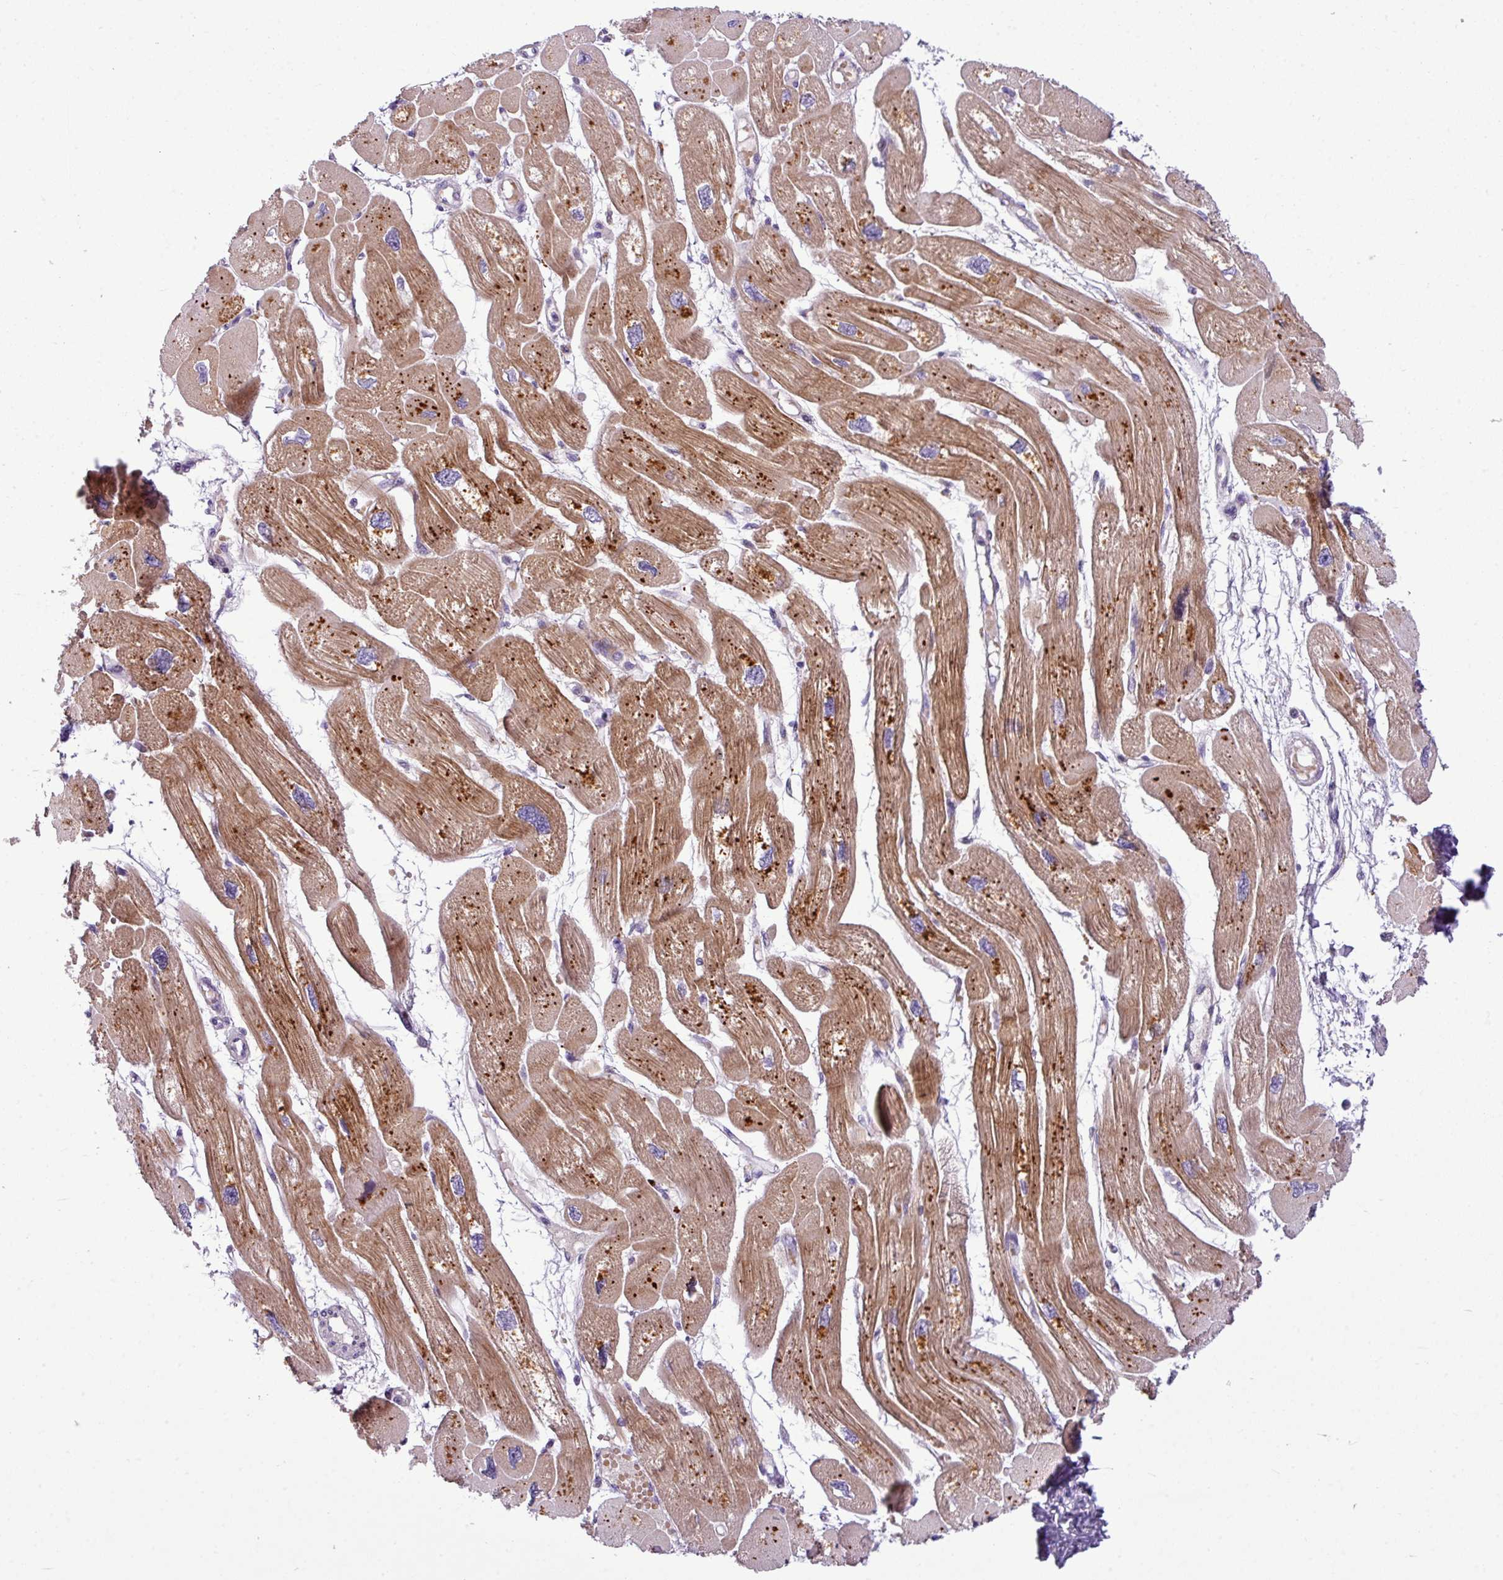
{"staining": {"intensity": "moderate", "quantity": ">75%", "location": "cytoplasmic/membranous"}, "tissue": "heart muscle", "cell_type": "Cardiomyocytes", "image_type": "normal", "snomed": [{"axis": "morphology", "description": "Normal tissue, NOS"}, {"axis": "topography", "description": "Heart"}], "caption": "A micrograph of heart muscle stained for a protein exhibits moderate cytoplasmic/membranous brown staining in cardiomyocytes. The staining was performed using DAB (3,3'-diaminobenzidine) to visualize the protein expression in brown, while the nuclei were stained in blue with hematoxylin (Magnification: 20x).", "gene": "IL17A", "patient": {"sex": "male", "age": 42}}